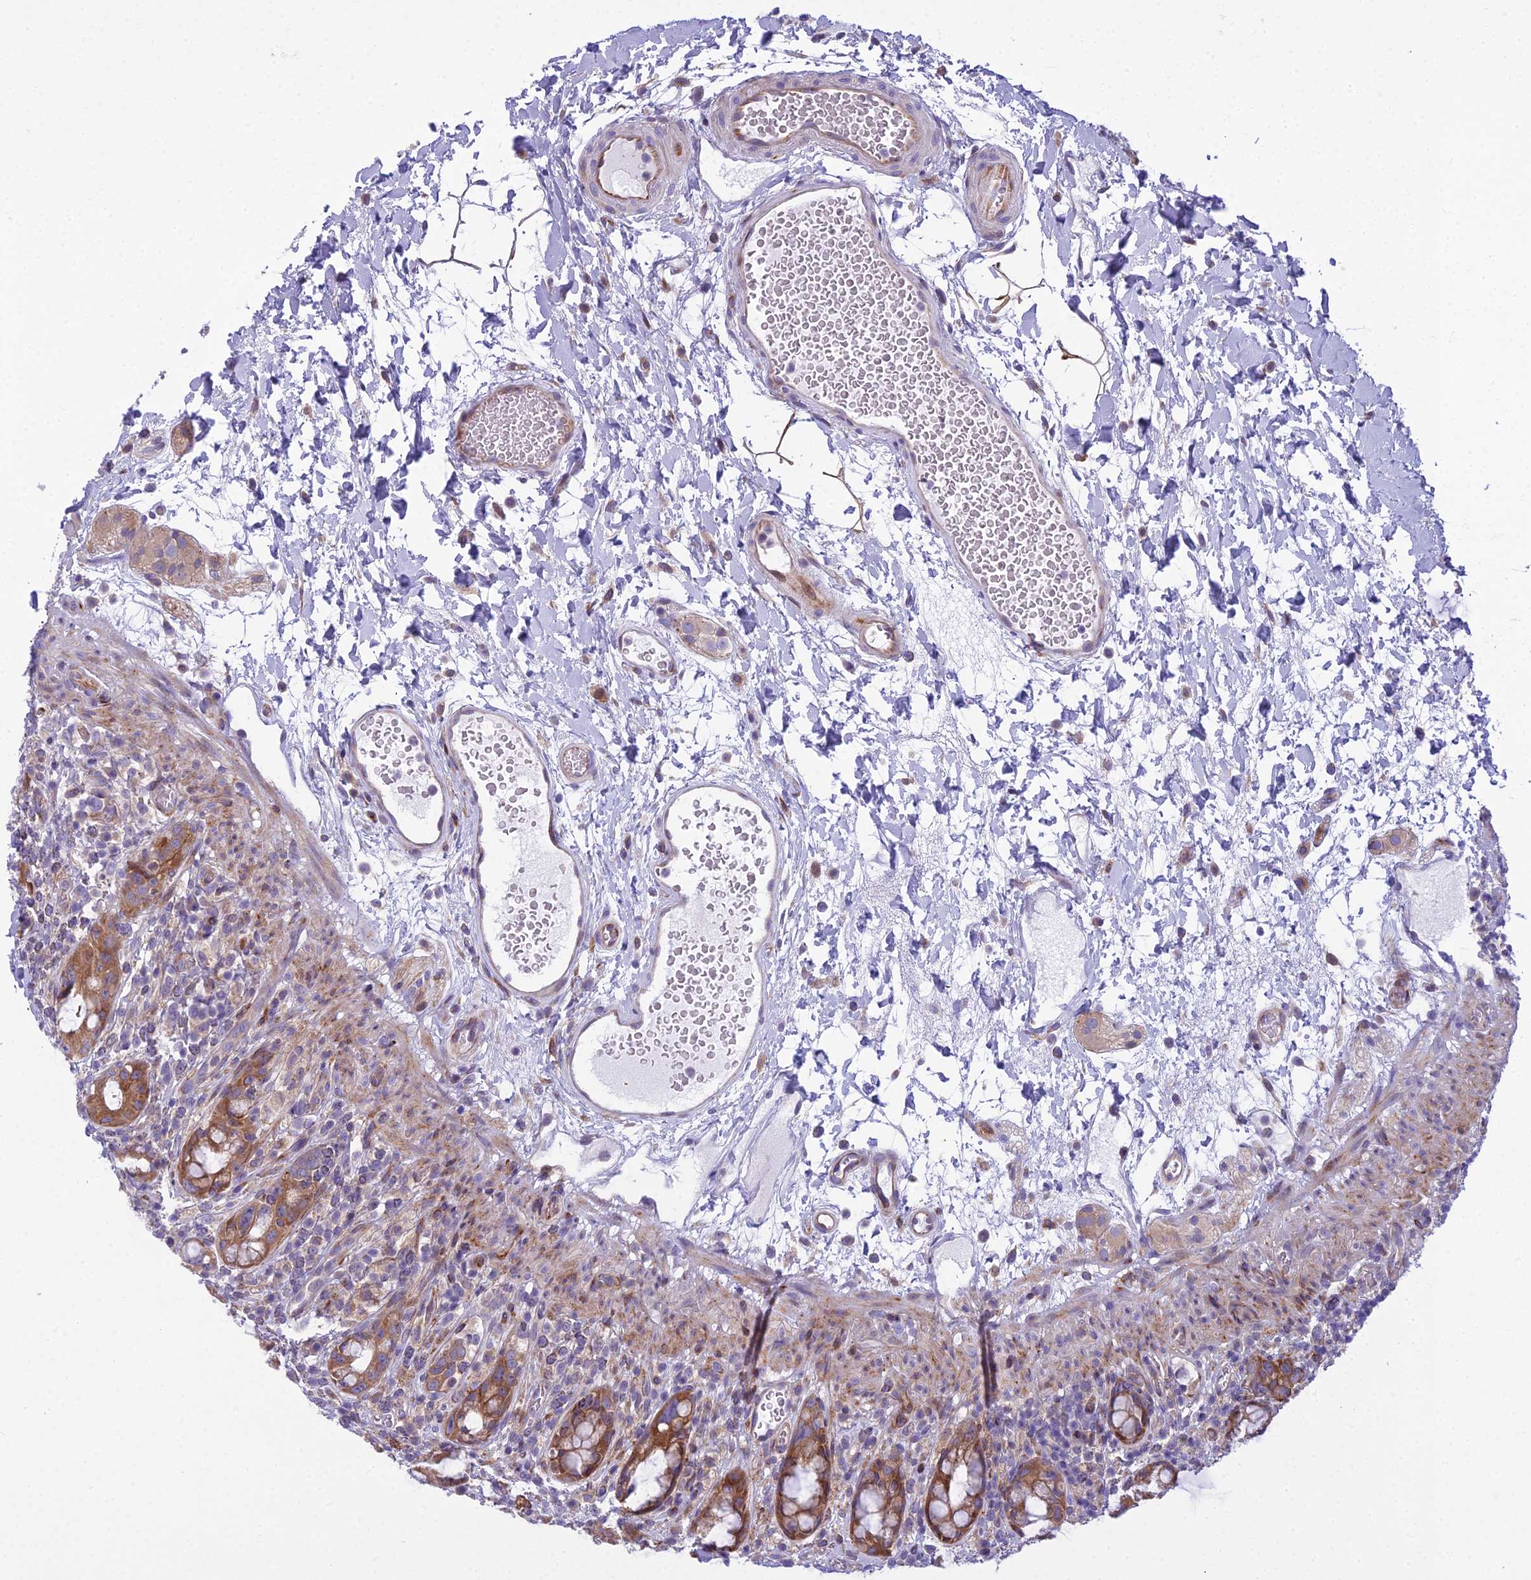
{"staining": {"intensity": "moderate", "quantity": ">75%", "location": "cytoplasmic/membranous"}, "tissue": "rectum", "cell_type": "Glandular cells", "image_type": "normal", "snomed": [{"axis": "morphology", "description": "Normal tissue, NOS"}, {"axis": "topography", "description": "Rectum"}], "caption": "Immunohistochemistry photomicrograph of normal human rectum stained for a protein (brown), which reveals medium levels of moderate cytoplasmic/membranous expression in about >75% of glandular cells.", "gene": "PCDHB14", "patient": {"sex": "female", "age": 57}}